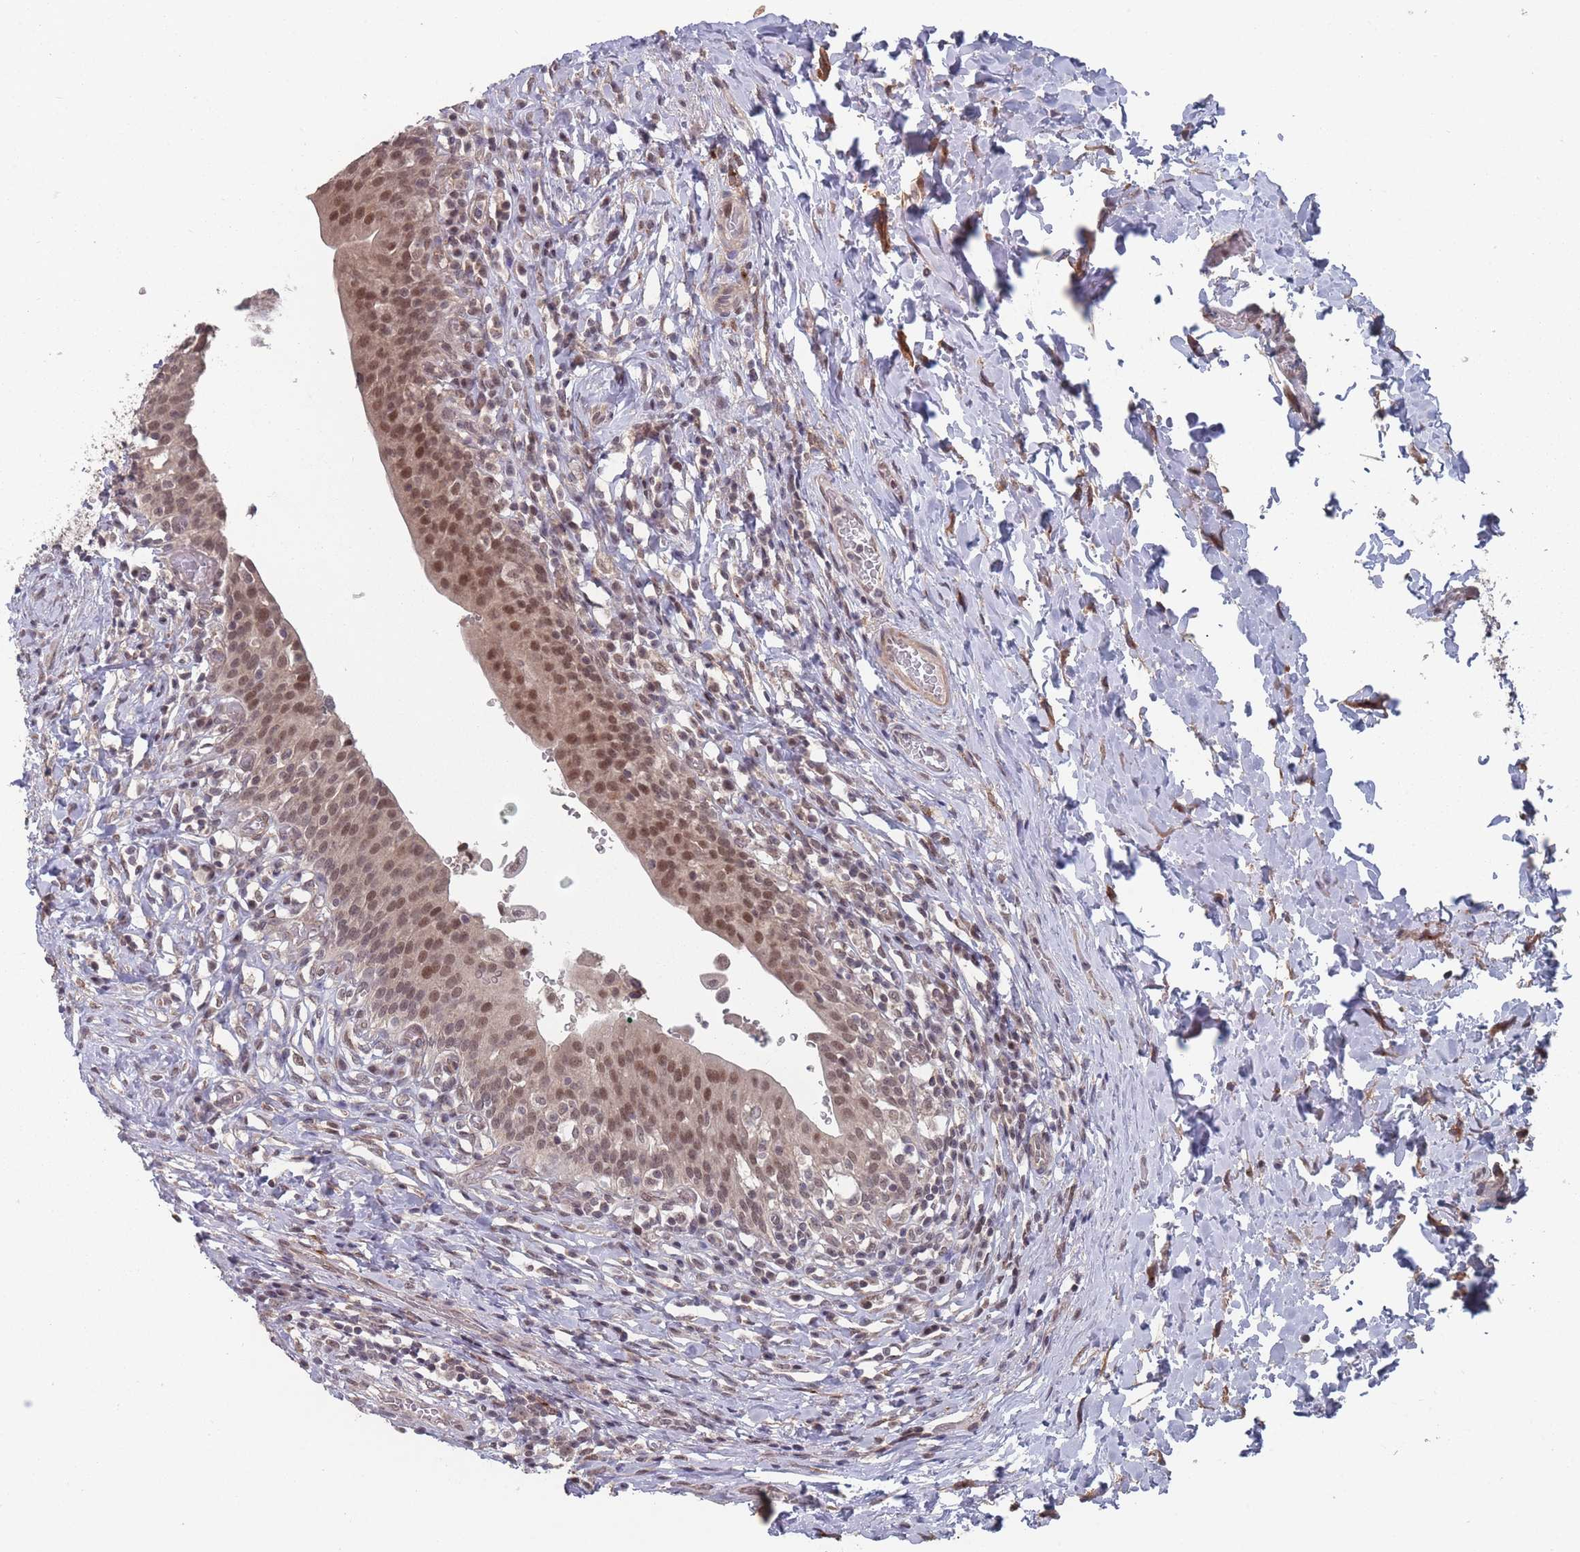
{"staining": {"intensity": "moderate", "quantity": ">75%", "location": "nuclear"}, "tissue": "urinary bladder", "cell_type": "Urothelial cells", "image_type": "normal", "snomed": [{"axis": "morphology", "description": "Normal tissue, NOS"}, {"axis": "morphology", "description": "Inflammation, NOS"}, {"axis": "topography", "description": "Urinary bladder"}], "caption": "Urinary bladder stained with DAB (3,3'-diaminobenzidine) IHC displays medium levels of moderate nuclear staining in approximately >75% of urothelial cells. The protein is shown in brown color, while the nuclei are stained blue.", "gene": "CNTRL", "patient": {"sex": "male", "age": 64}}